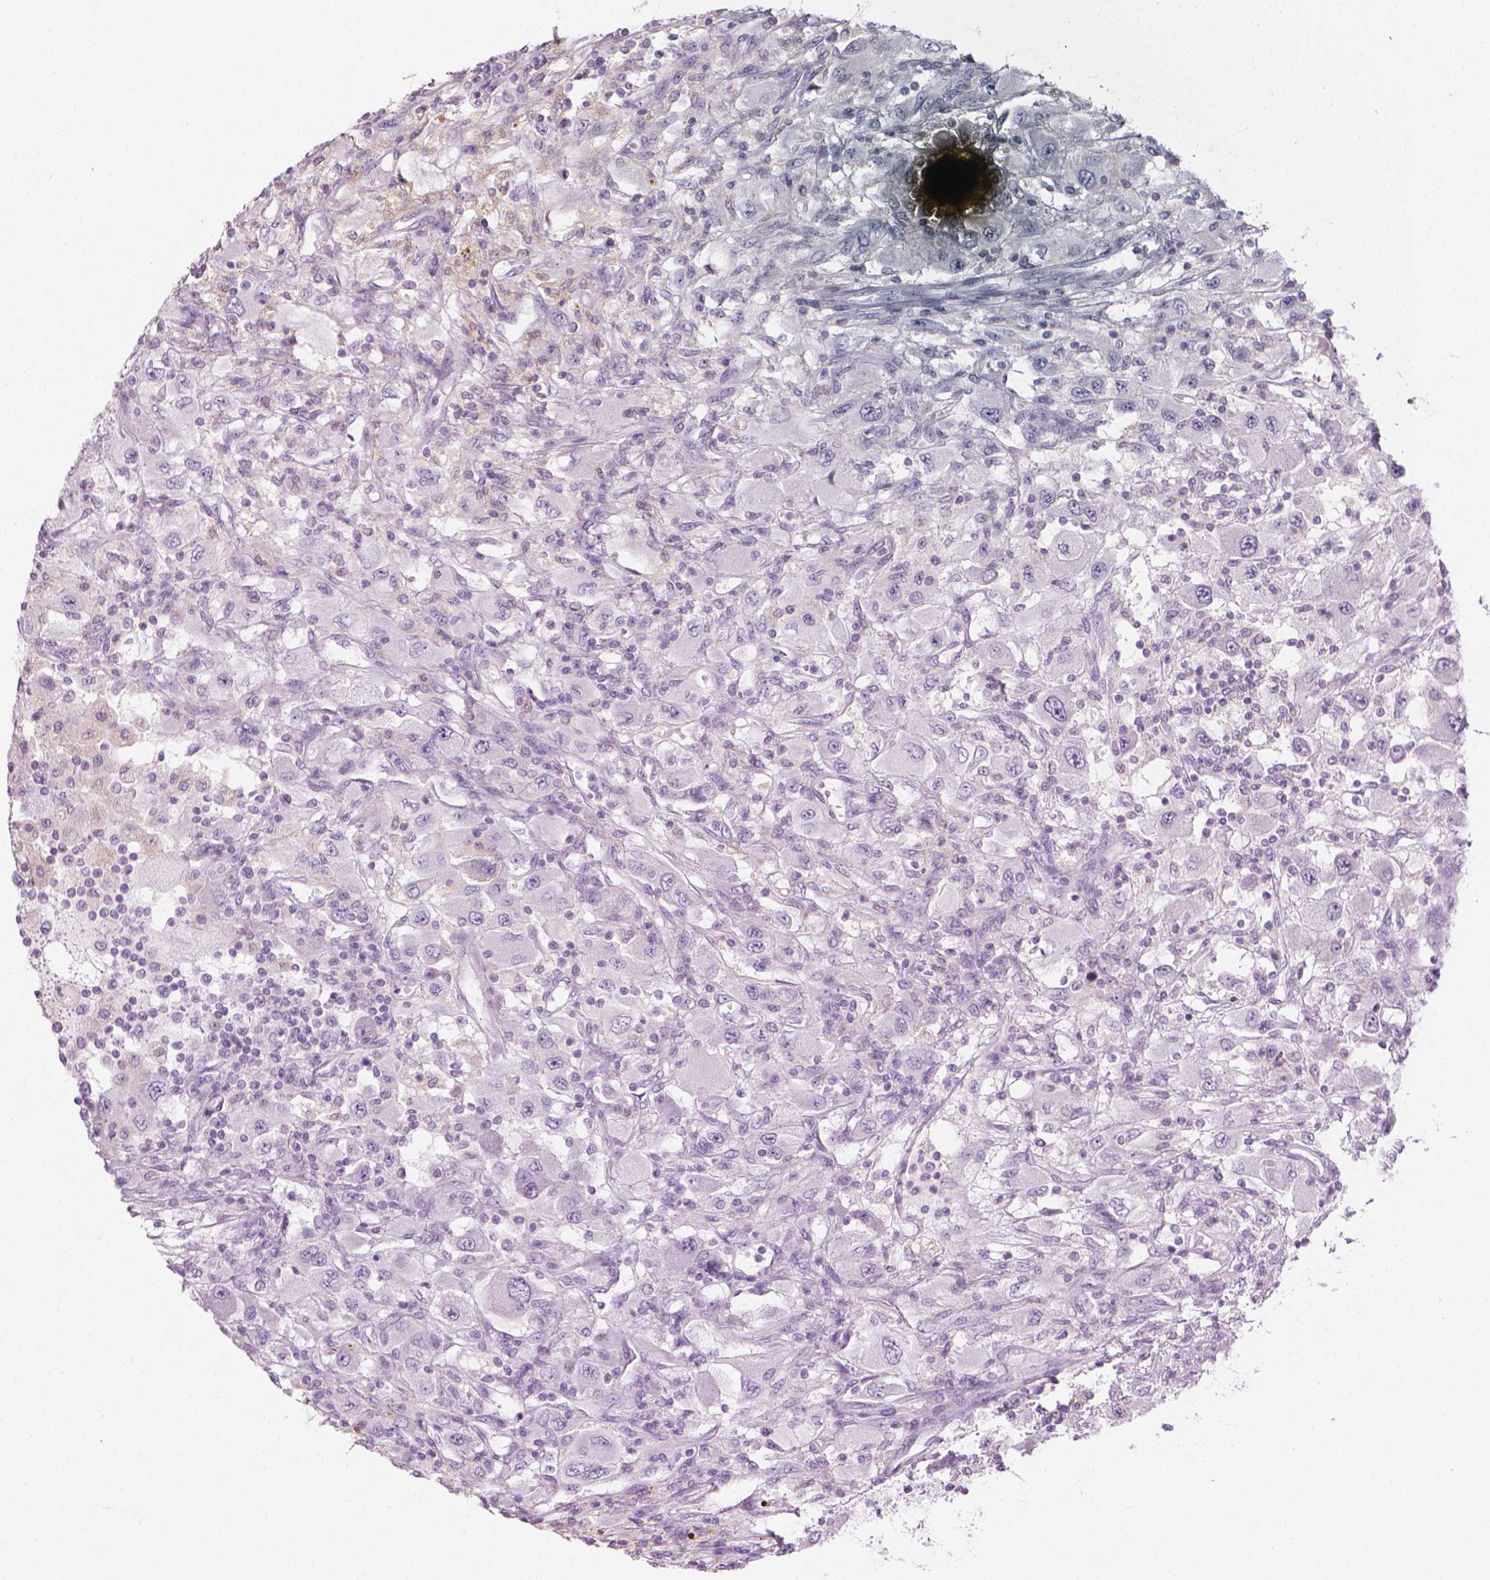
{"staining": {"intensity": "negative", "quantity": "none", "location": "none"}, "tissue": "renal cancer", "cell_type": "Tumor cells", "image_type": "cancer", "snomed": [{"axis": "morphology", "description": "Adenocarcinoma, NOS"}, {"axis": "topography", "description": "Kidney"}], "caption": "An immunohistochemistry (IHC) micrograph of renal adenocarcinoma is shown. There is no staining in tumor cells of renal adenocarcinoma. (Stains: DAB (3,3'-diaminobenzidine) IHC with hematoxylin counter stain, Microscopy: brightfield microscopy at high magnification).", "gene": "SHMT1", "patient": {"sex": "female", "age": 67}}